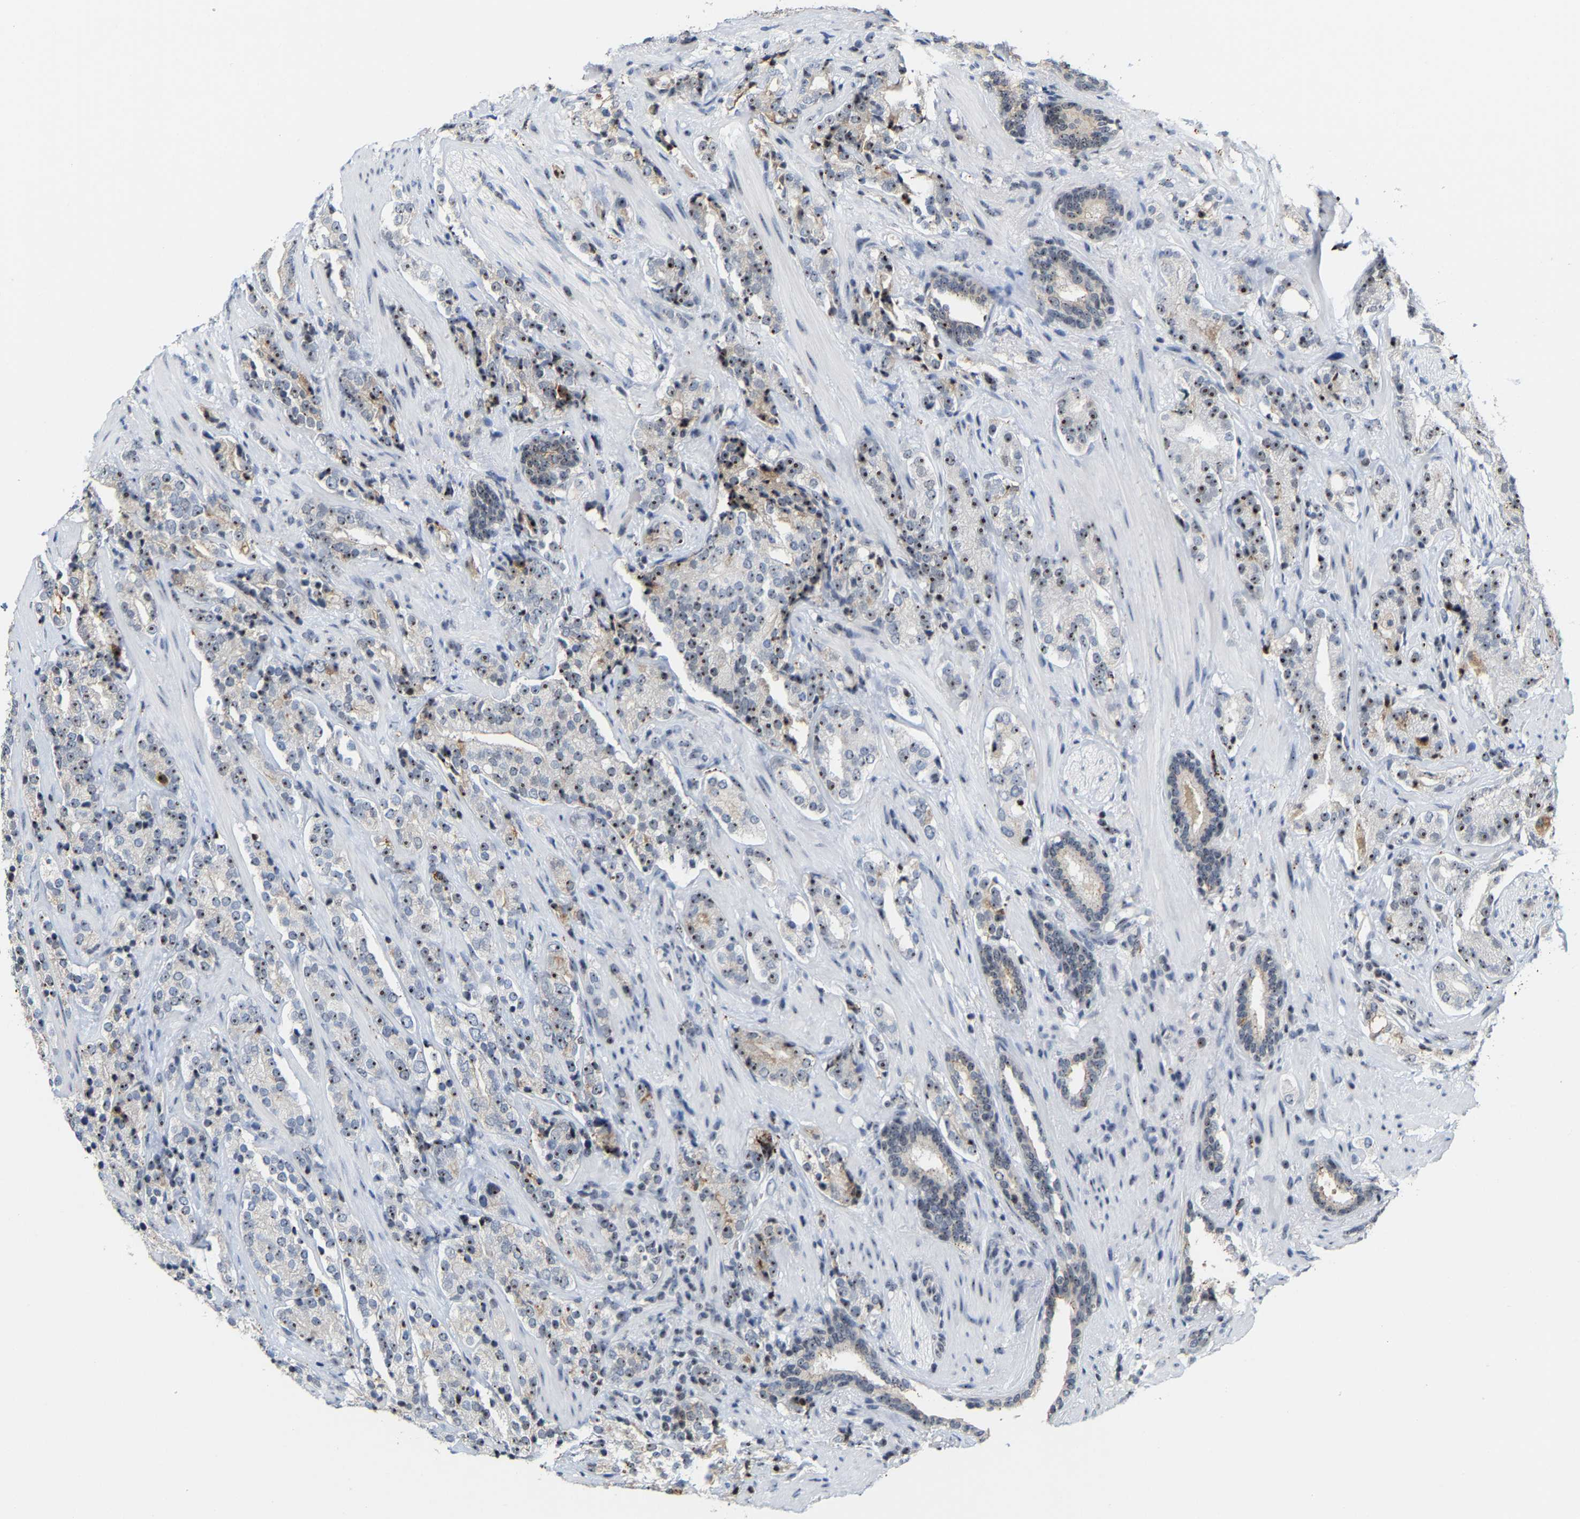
{"staining": {"intensity": "weak", "quantity": "25%-75%", "location": "nuclear"}, "tissue": "prostate cancer", "cell_type": "Tumor cells", "image_type": "cancer", "snomed": [{"axis": "morphology", "description": "Adenocarcinoma, High grade"}, {"axis": "topography", "description": "Prostate"}], "caption": "Prostate adenocarcinoma (high-grade) stained with immunohistochemistry (IHC) exhibits weak nuclear expression in approximately 25%-75% of tumor cells.", "gene": "NOP58", "patient": {"sex": "male", "age": 71}}